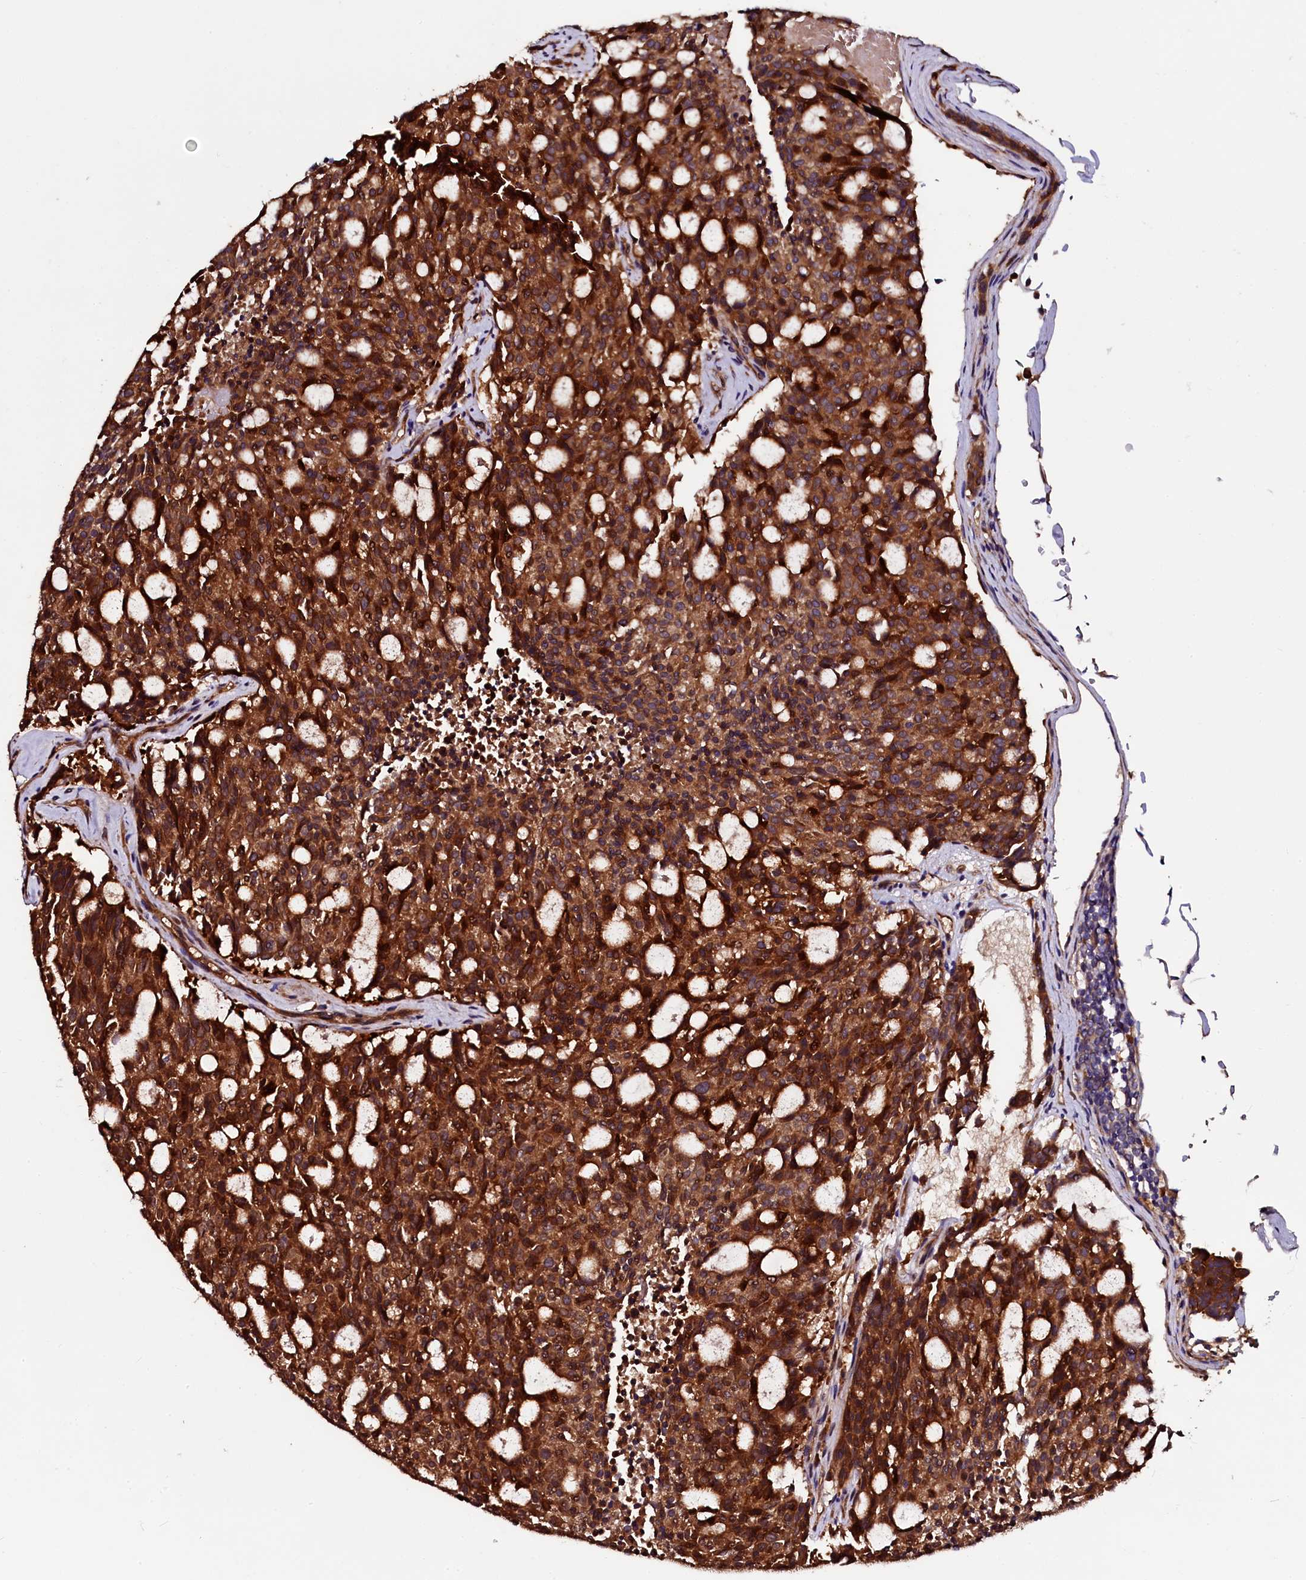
{"staining": {"intensity": "strong", "quantity": ">75%", "location": "cytoplasmic/membranous"}, "tissue": "carcinoid", "cell_type": "Tumor cells", "image_type": "cancer", "snomed": [{"axis": "morphology", "description": "Carcinoid, malignant, NOS"}, {"axis": "topography", "description": "Pancreas"}], "caption": "The immunohistochemical stain shows strong cytoplasmic/membranous staining in tumor cells of carcinoid tissue.", "gene": "APPL2", "patient": {"sex": "female", "age": 54}}